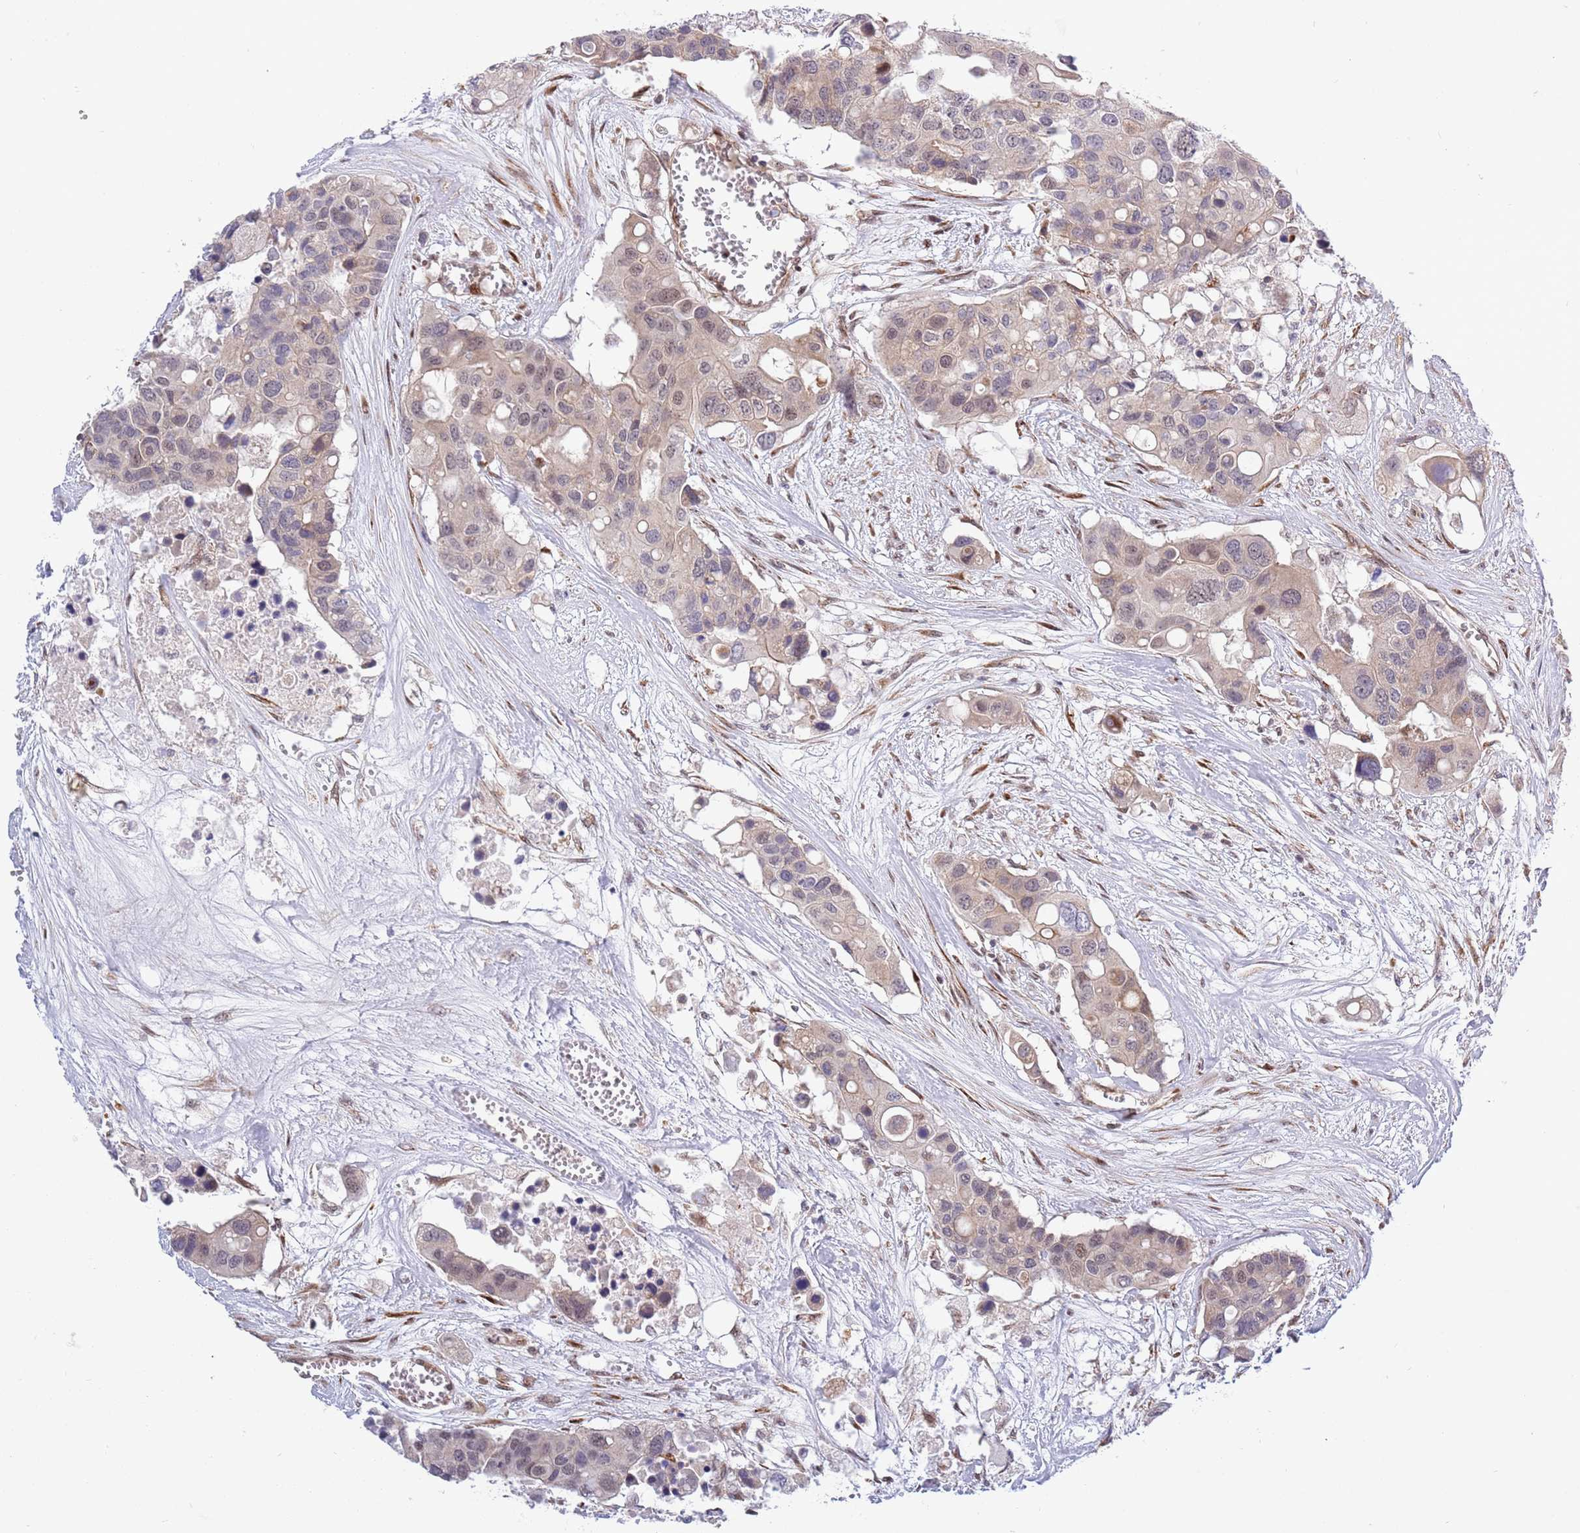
{"staining": {"intensity": "weak", "quantity": "<25%", "location": "nuclear"}, "tissue": "colorectal cancer", "cell_type": "Tumor cells", "image_type": "cancer", "snomed": [{"axis": "morphology", "description": "Adenocarcinoma, NOS"}, {"axis": "topography", "description": "Colon"}], "caption": "This is an immunohistochemistry (IHC) micrograph of human colorectal adenocarcinoma. There is no staining in tumor cells.", "gene": "TBX10", "patient": {"sex": "male", "age": 77}}